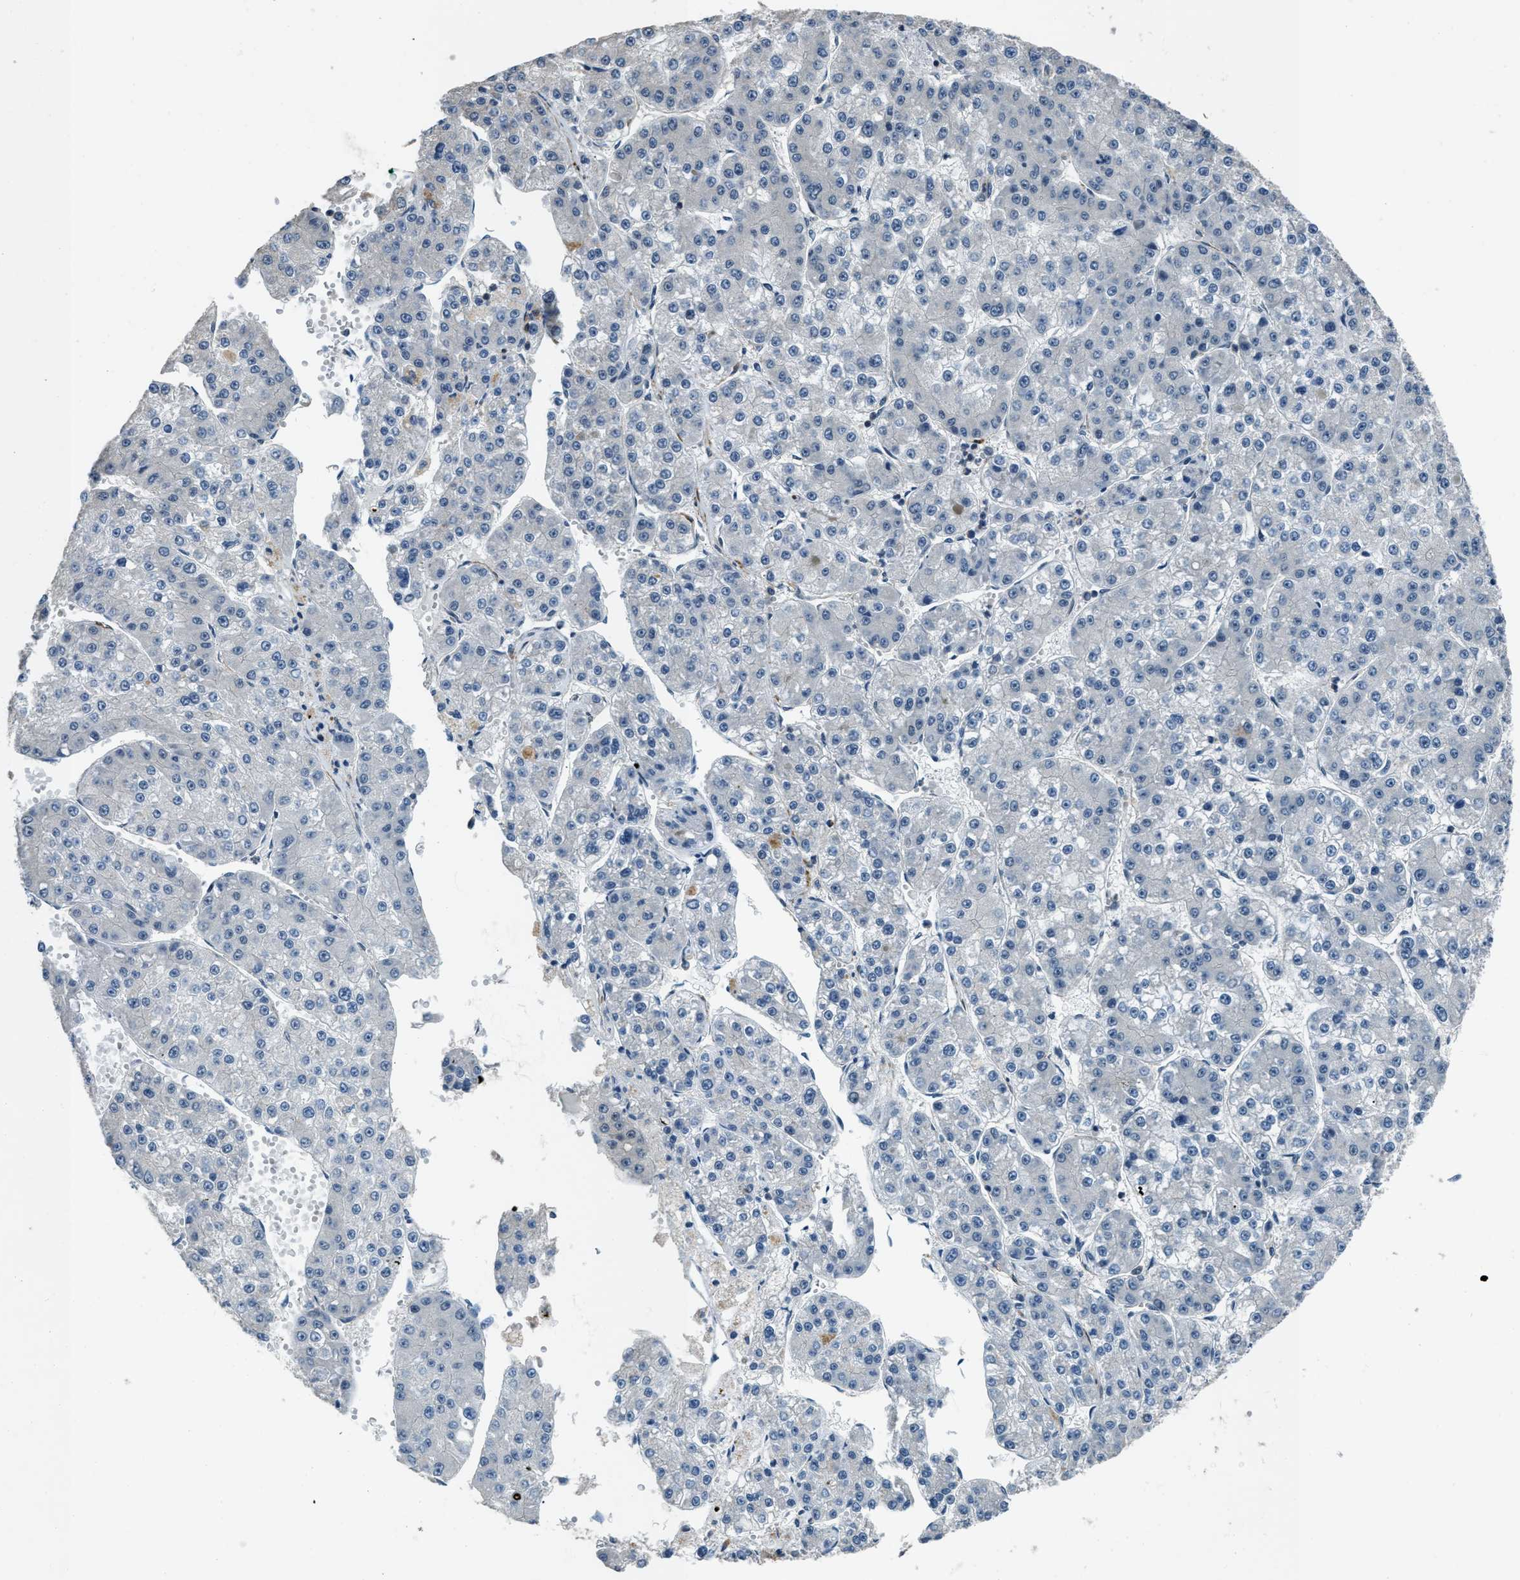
{"staining": {"intensity": "negative", "quantity": "none", "location": "none"}, "tissue": "liver cancer", "cell_type": "Tumor cells", "image_type": "cancer", "snomed": [{"axis": "morphology", "description": "Carcinoma, Hepatocellular, NOS"}, {"axis": "topography", "description": "Liver"}], "caption": "Immunohistochemistry micrograph of human hepatocellular carcinoma (liver) stained for a protein (brown), which reveals no positivity in tumor cells.", "gene": "NUDCD3", "patient": {"sex": "female", "age": 73}}